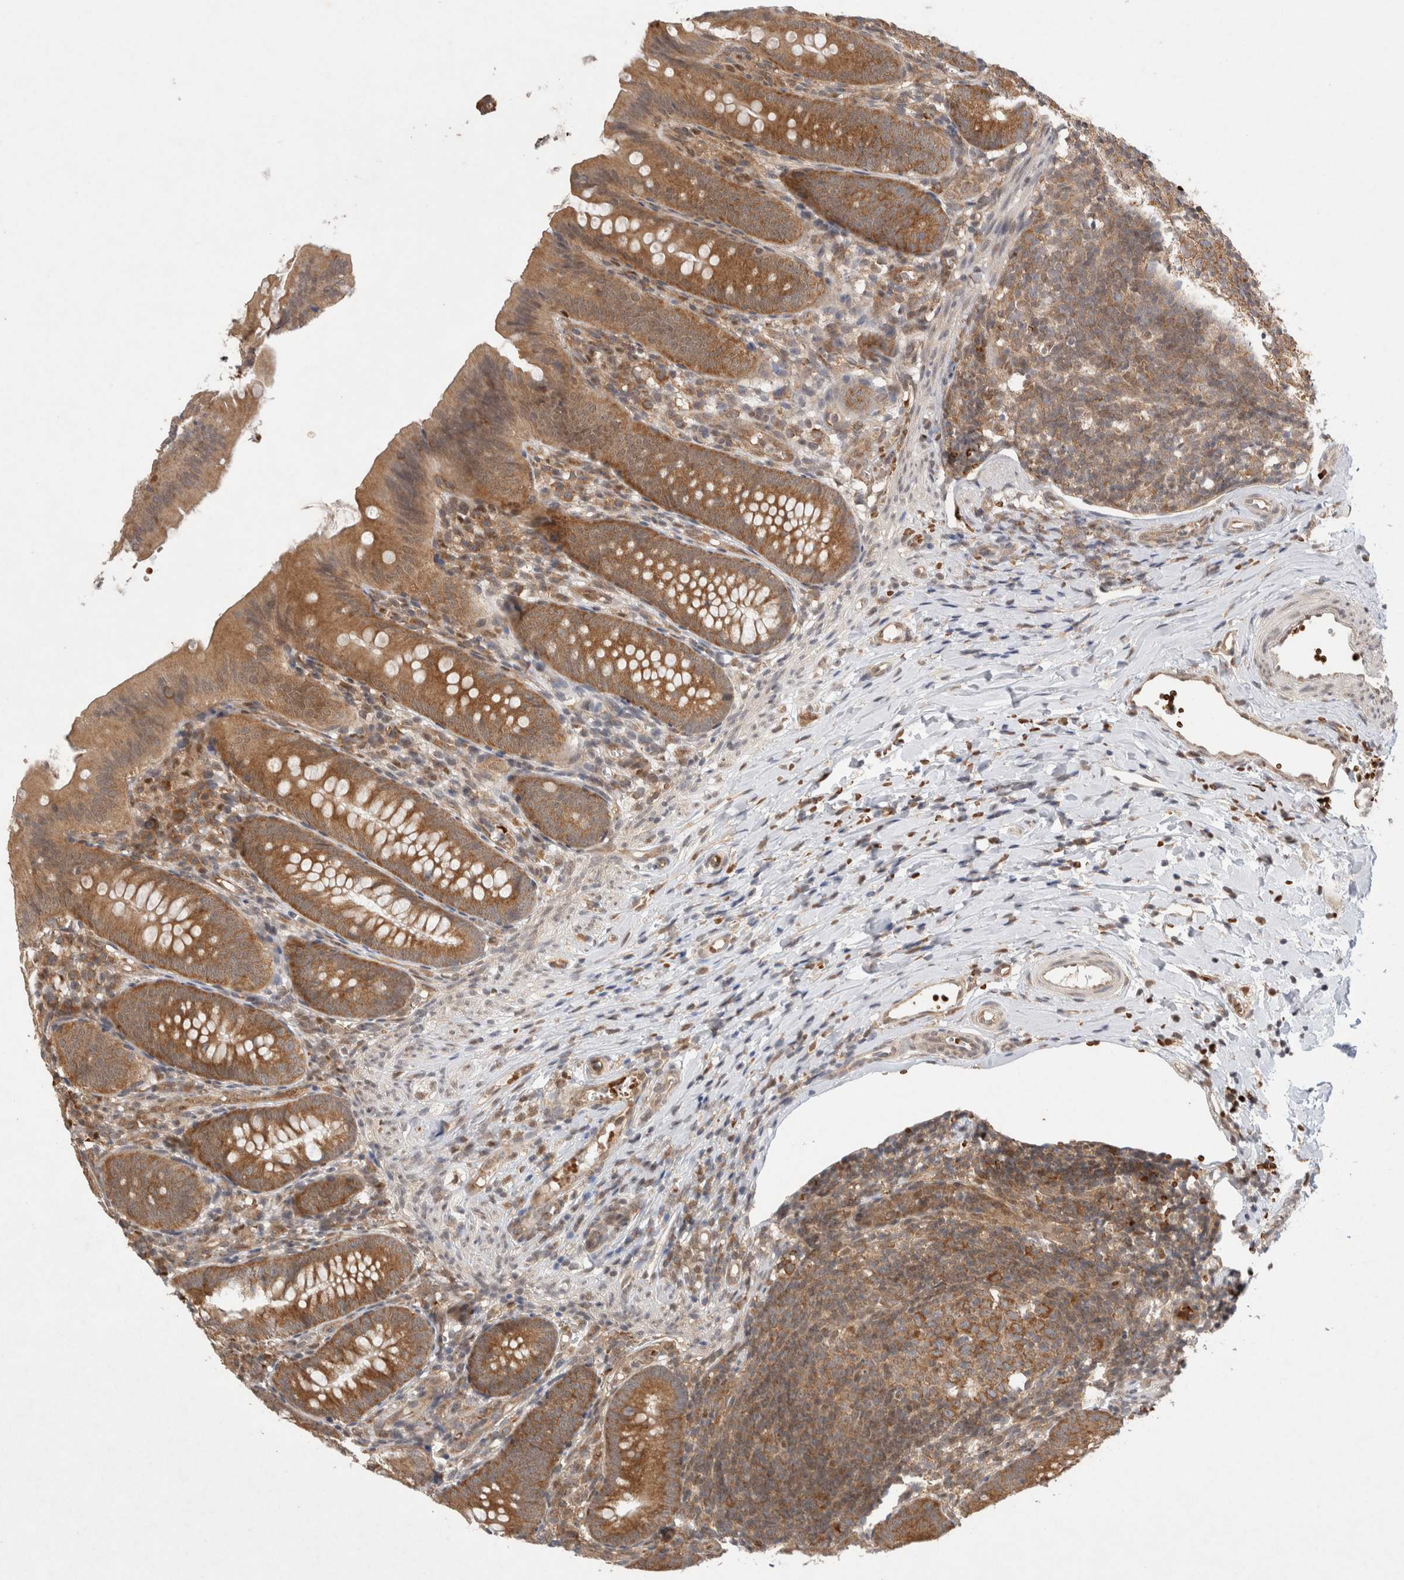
{"staining": {"intensity": "moderate", "quantity": ">75%", "location": "cytoplasmic/membranous"}, "tissue": "appendix", "cell_type": "Glandular cells", "image_type": "normal", "snomed": [{"axis": "morphology", "description": "Normal tissue, NOS"}, {"axis": "topography", "description": "Appendix"}], "caption": "IHC image of normal appendix: appendix stained using immunohistochemistry (IHC) reveals medium levels of moderate protein expression localized specifically in the cytoplasmic/membranous of glandular cells, appearing as a cytoplasmic/membranous brown color.", "gene": "EIF3E", "patient": {"sex": "male", "age": 1}}